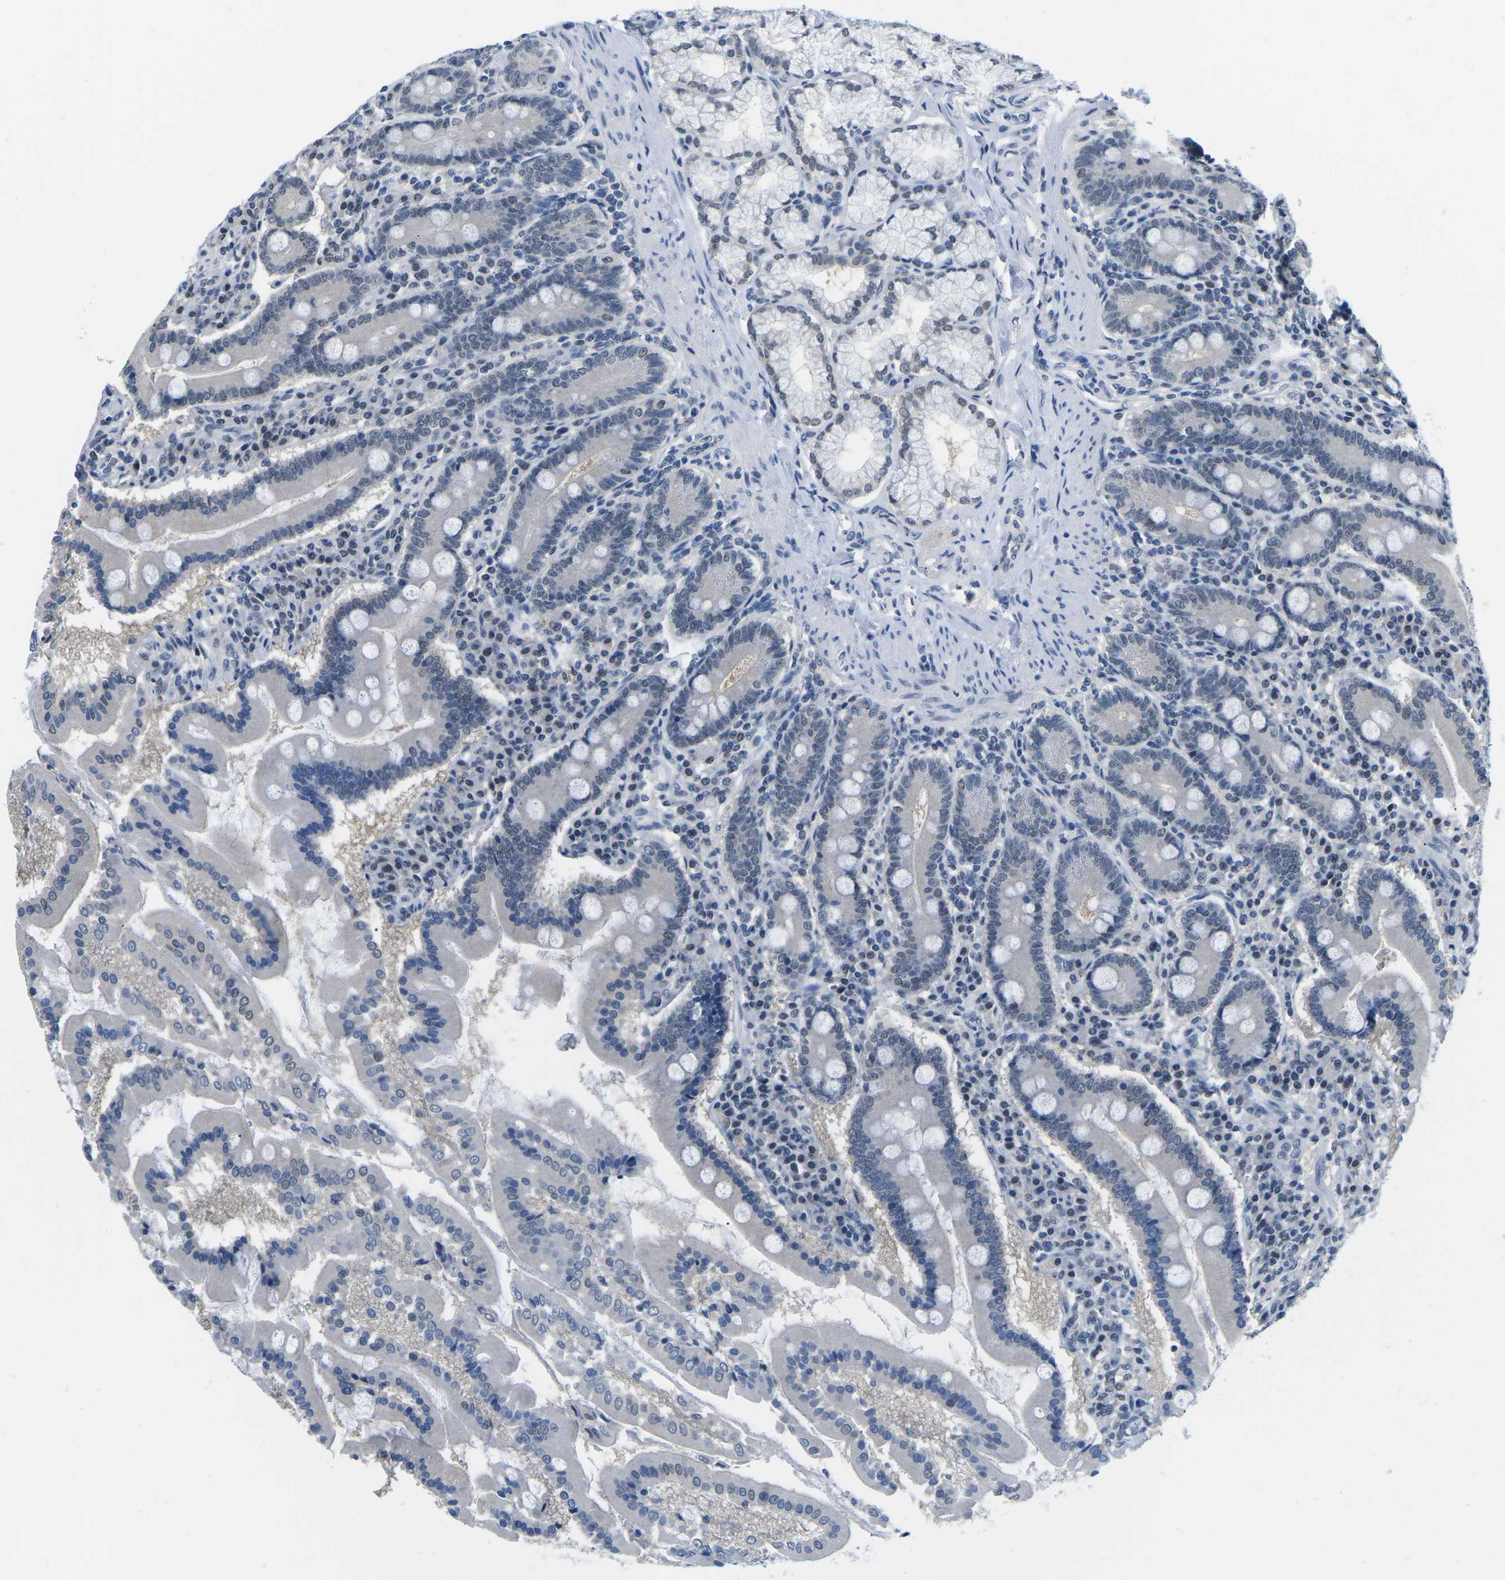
{"staining": {"intensity": "moderate", "quantity": "<25%", "location": "nuclear"}, "tissue": "duodenum", "cell_type": "Glandular cells", "image_type": "normal", "snomed": [{"axis": "morphology", "description": "Normal tissue, NOS"}, {"axis": "topography", "description": "Duodenum"}], "caption": "Immunohistochemistry staining of unremarkable duodenum, which demonstrates low levels of moderate nuclear positivity in about <25% of glandular cells indicating moderate nuclear protein expression. The staining was performed using DAB (brown) for protein detection and nuclei were counterstained in hematoxylin (blue).", "gene": "UBA7", "patient": {"sex": "male", "age": 50}}